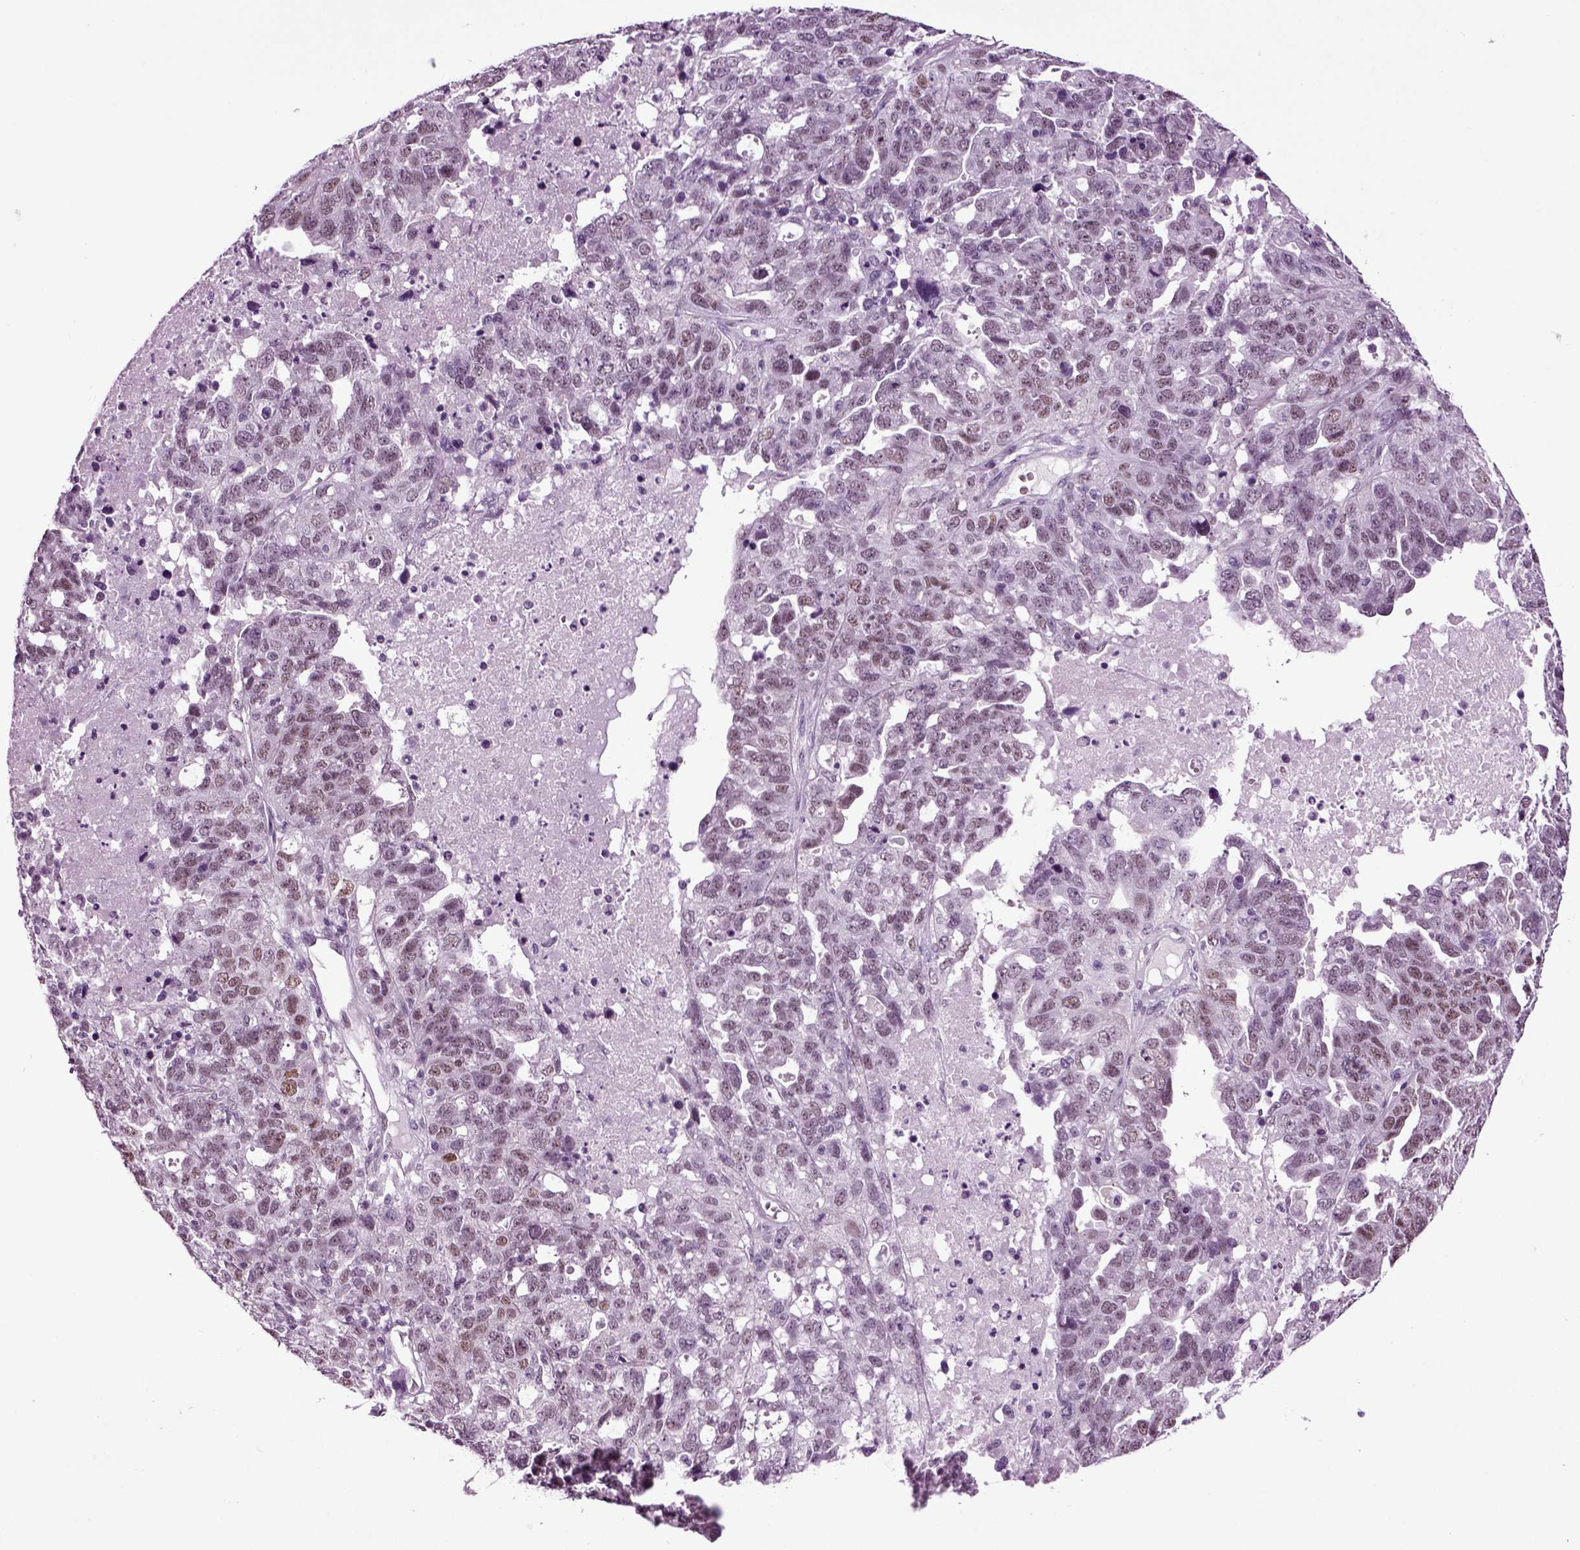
{"staining": {"intensity": "weak", "quantity": "<25%", "location": "nuclear"}, "tissue": "ovarian cancer", "cell_type": "Tumor cells", "image_type": "cancer", "snomed": [{"axis": "morphology", "description": "Cystadenocarcinoma, serous, NOS"}, {"axis": "topography", "description": "Ovary"}], "caption": "Histopathology image shows no protein staining in tumor cells of ovarian cancer tissue.", "gene": "RFX3", "patient": {"sex": "female", "age": 71}}